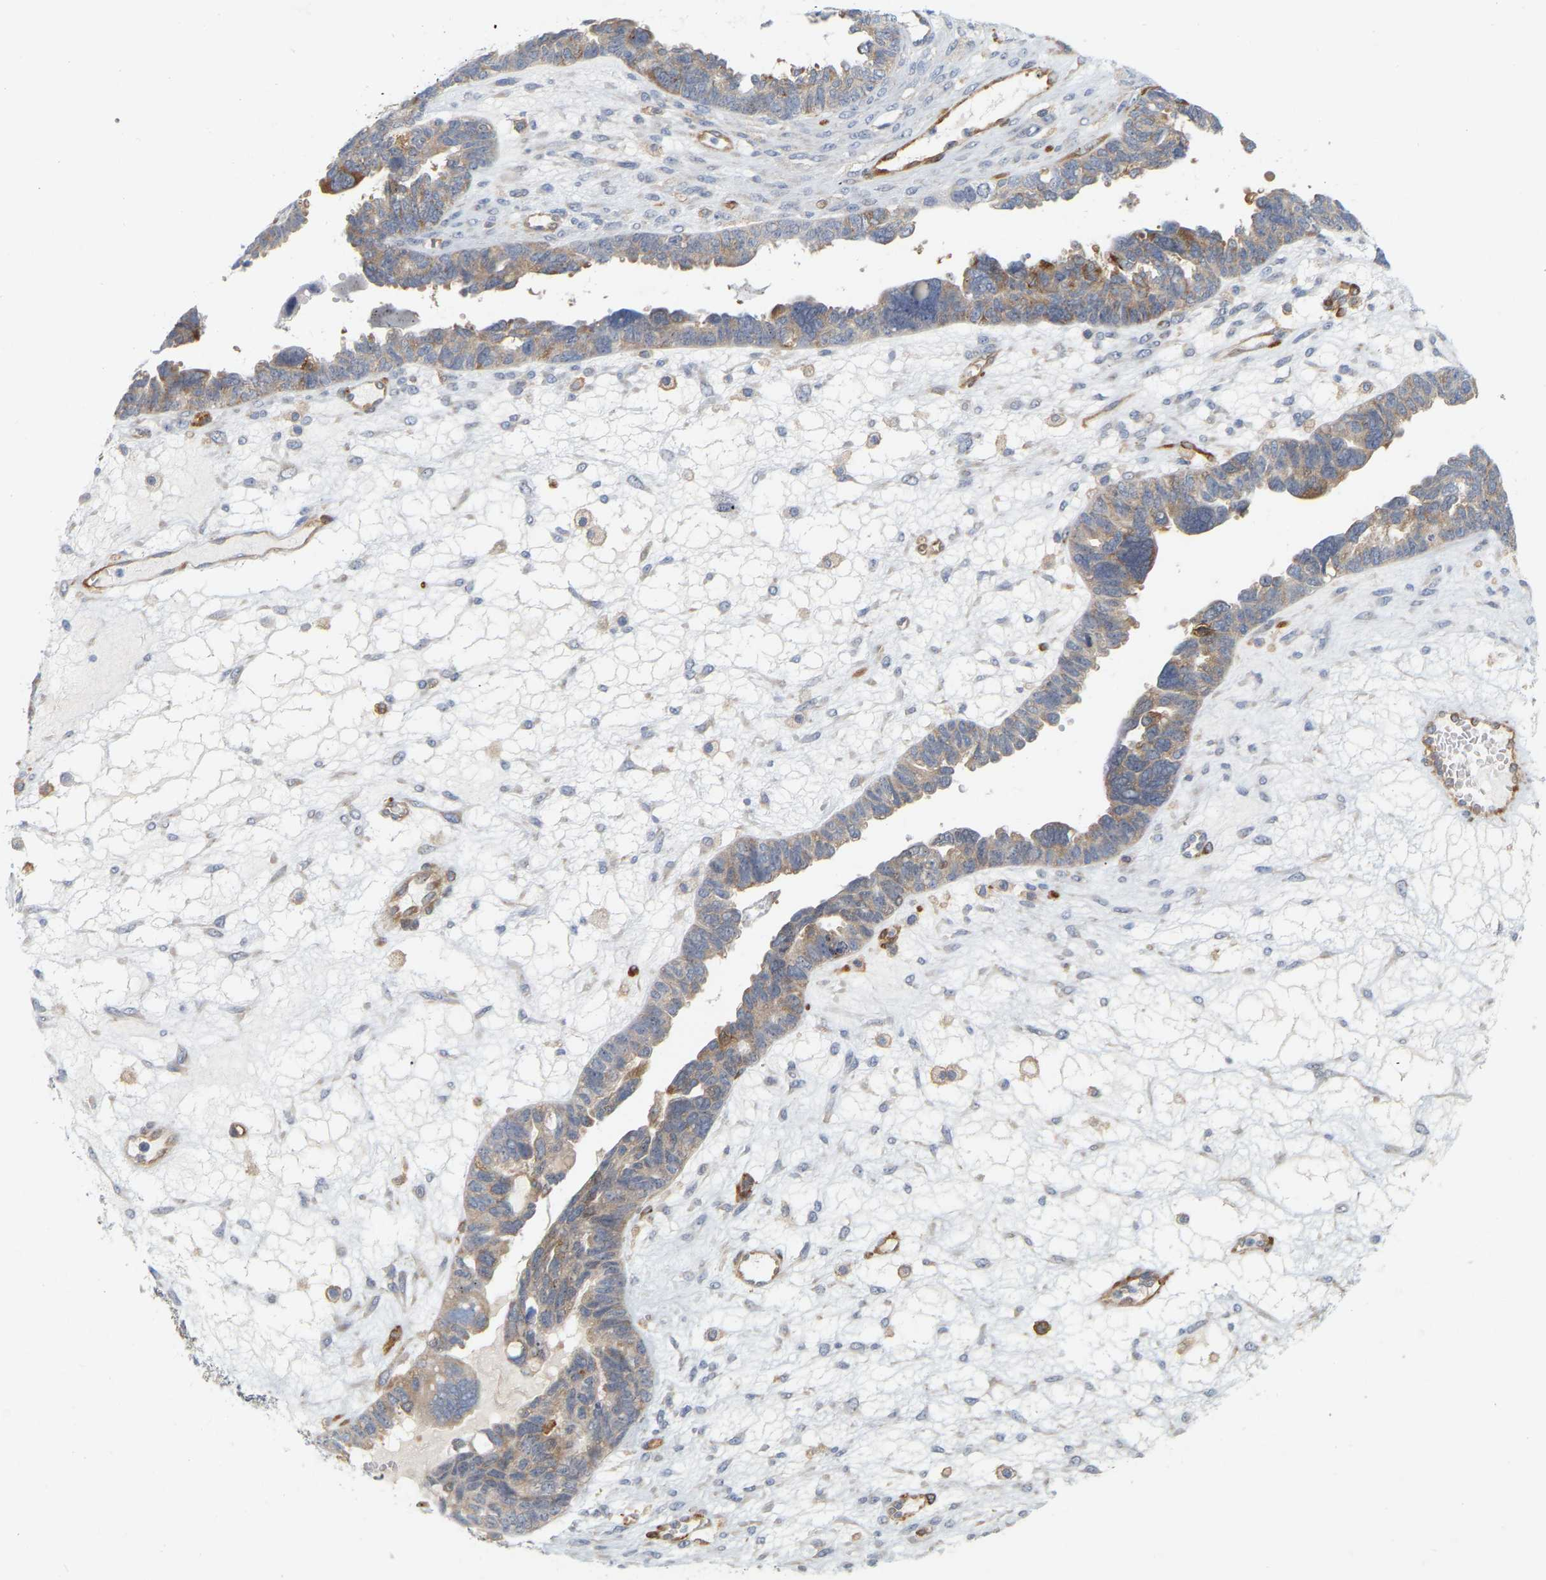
{"staining": {"intensity": "moderate", "quantity": "<25%", "location": "cytoplasmic/membranous"}, "tissue": "ovarian cancer", "cell_type": "Tumor cells", "image_type": "cancer", "snomed": [{"axis": "morphology", "description": "Cystadenocarcinoma, serous, NOS"}, {"axis": "topography", "description": "Ovary"}], "caption": "Immunohistochemical staining of ovarian cancer shows low levels of moderate cytoplasmic/membranous staining in approximately <25% of tumor cells. (Stains: DAB (3,3'-diaminobenzidine) in brown, nuclei in blue, Microscopy: brightfield microscopy at high magnification).", "gene": "RAPH1", "patient": {"sex": "female", "age": 79}}